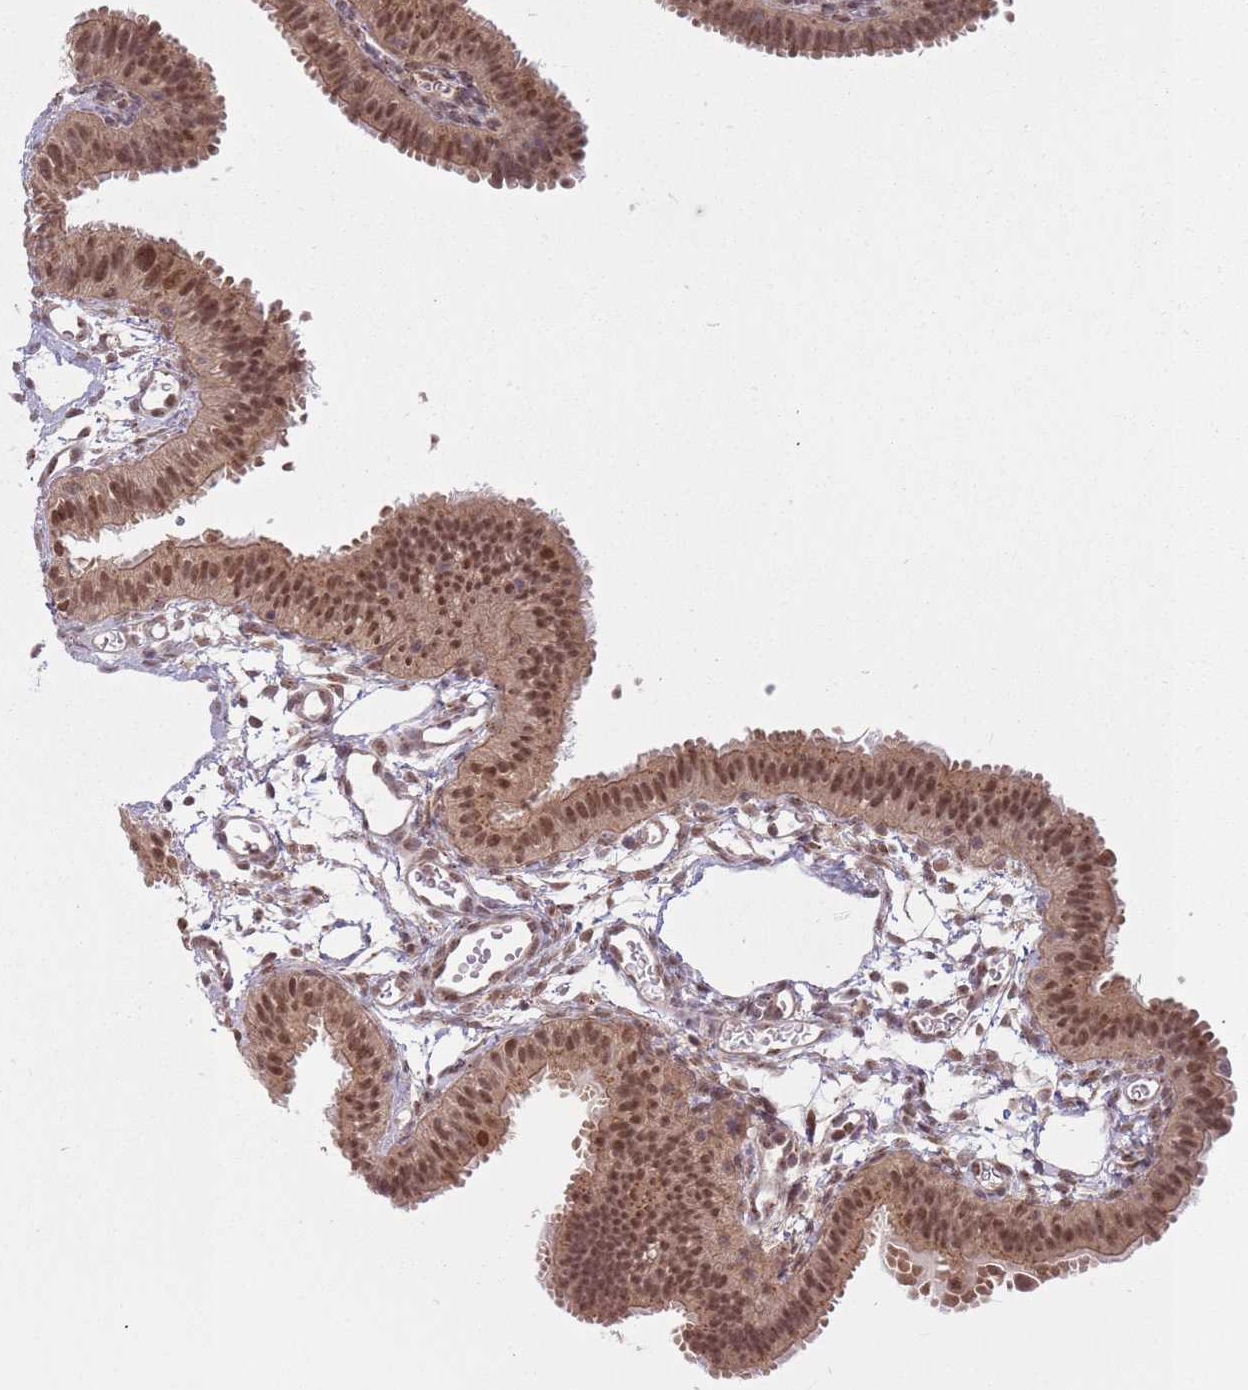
{"staining": {"intensity": "moderate", "quantity": ">75%", "location": "cytoplasmic/membranous,nuclear"}, "tissue": "fallopian tube", "cell_type": "Glandular cells", "image_type": "normal", "snomed": [{"axis": "morphology", "description": "Normal tissue, NOS"}, {"axis": "topography", "description": "Fallopian tube"}], "caption": "Immunohistochemistry of benign fallopian tube exhibits medium levels of moderate cytoplasmic/membranous,nuclear positivity in about >75% of glandular cells. Nuclei are stained in blue.", "gene": "ADAMTS3", "patient": {"sex": "female", "age": 35}}